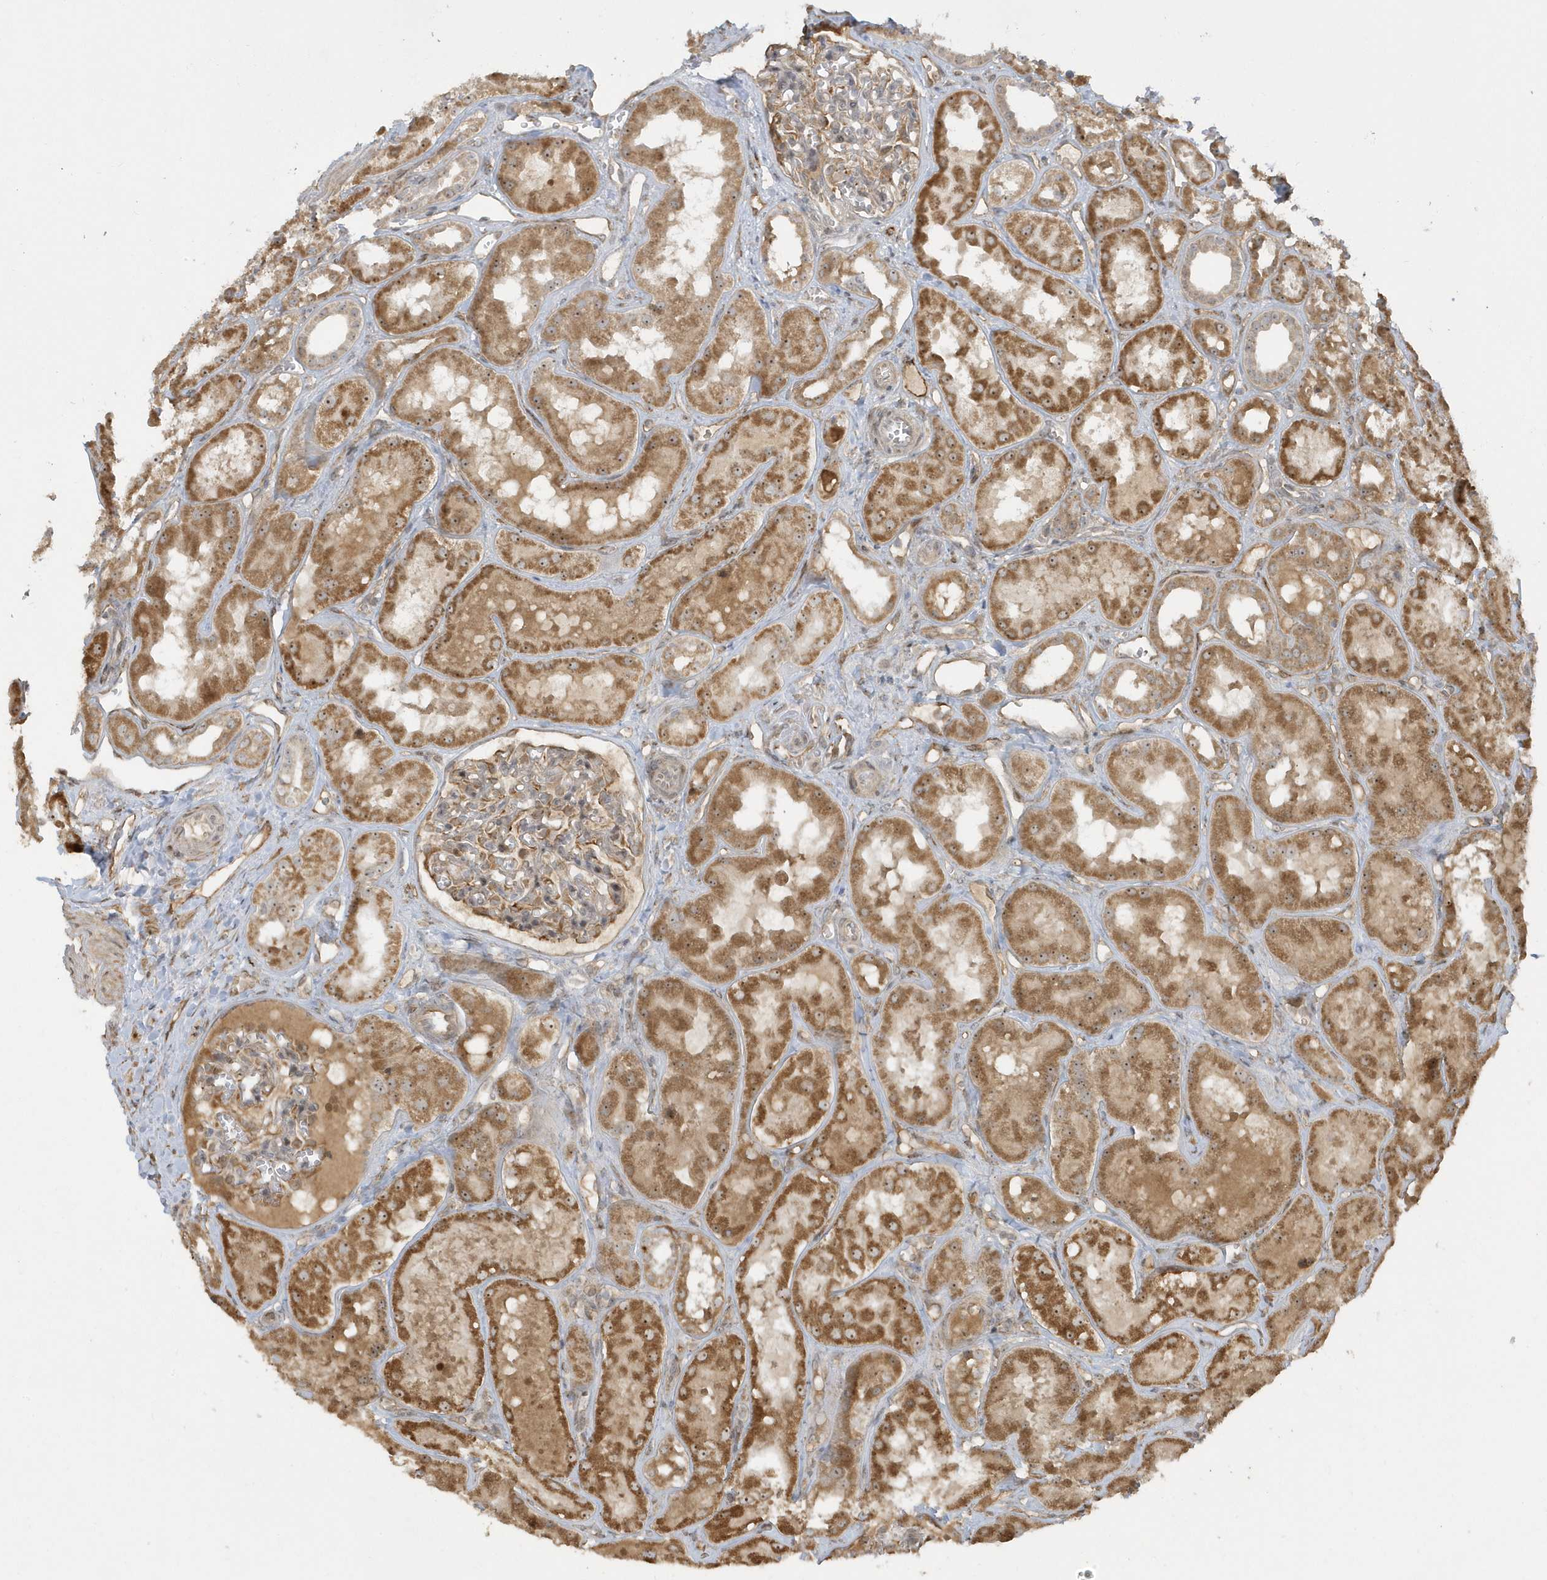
{"staining": {"intensity": "moderate", "quantity": "<25%", "location": "cytoplasmic/membranous"}, "tissue": "kidney", "cell_type": "Cells in glomeruli", "image_type": "normal", "snomed": [{"axis": "morphology", "description": "Normal tissue, NOS"}, {"axis": "topography", "description": "Kidney"}], "caption": "The photomicrograph reveals a brown stain indicating the presence of a protein in the cytoplasmic/membranous of cells in glomeruli in kidney. (Stains: DAB in brown, nuclei in blue, Microscopy: brightfield microscopy at high magnification).", "gene": "ECM2", "patient": {"sex": "male", "age": 16}}